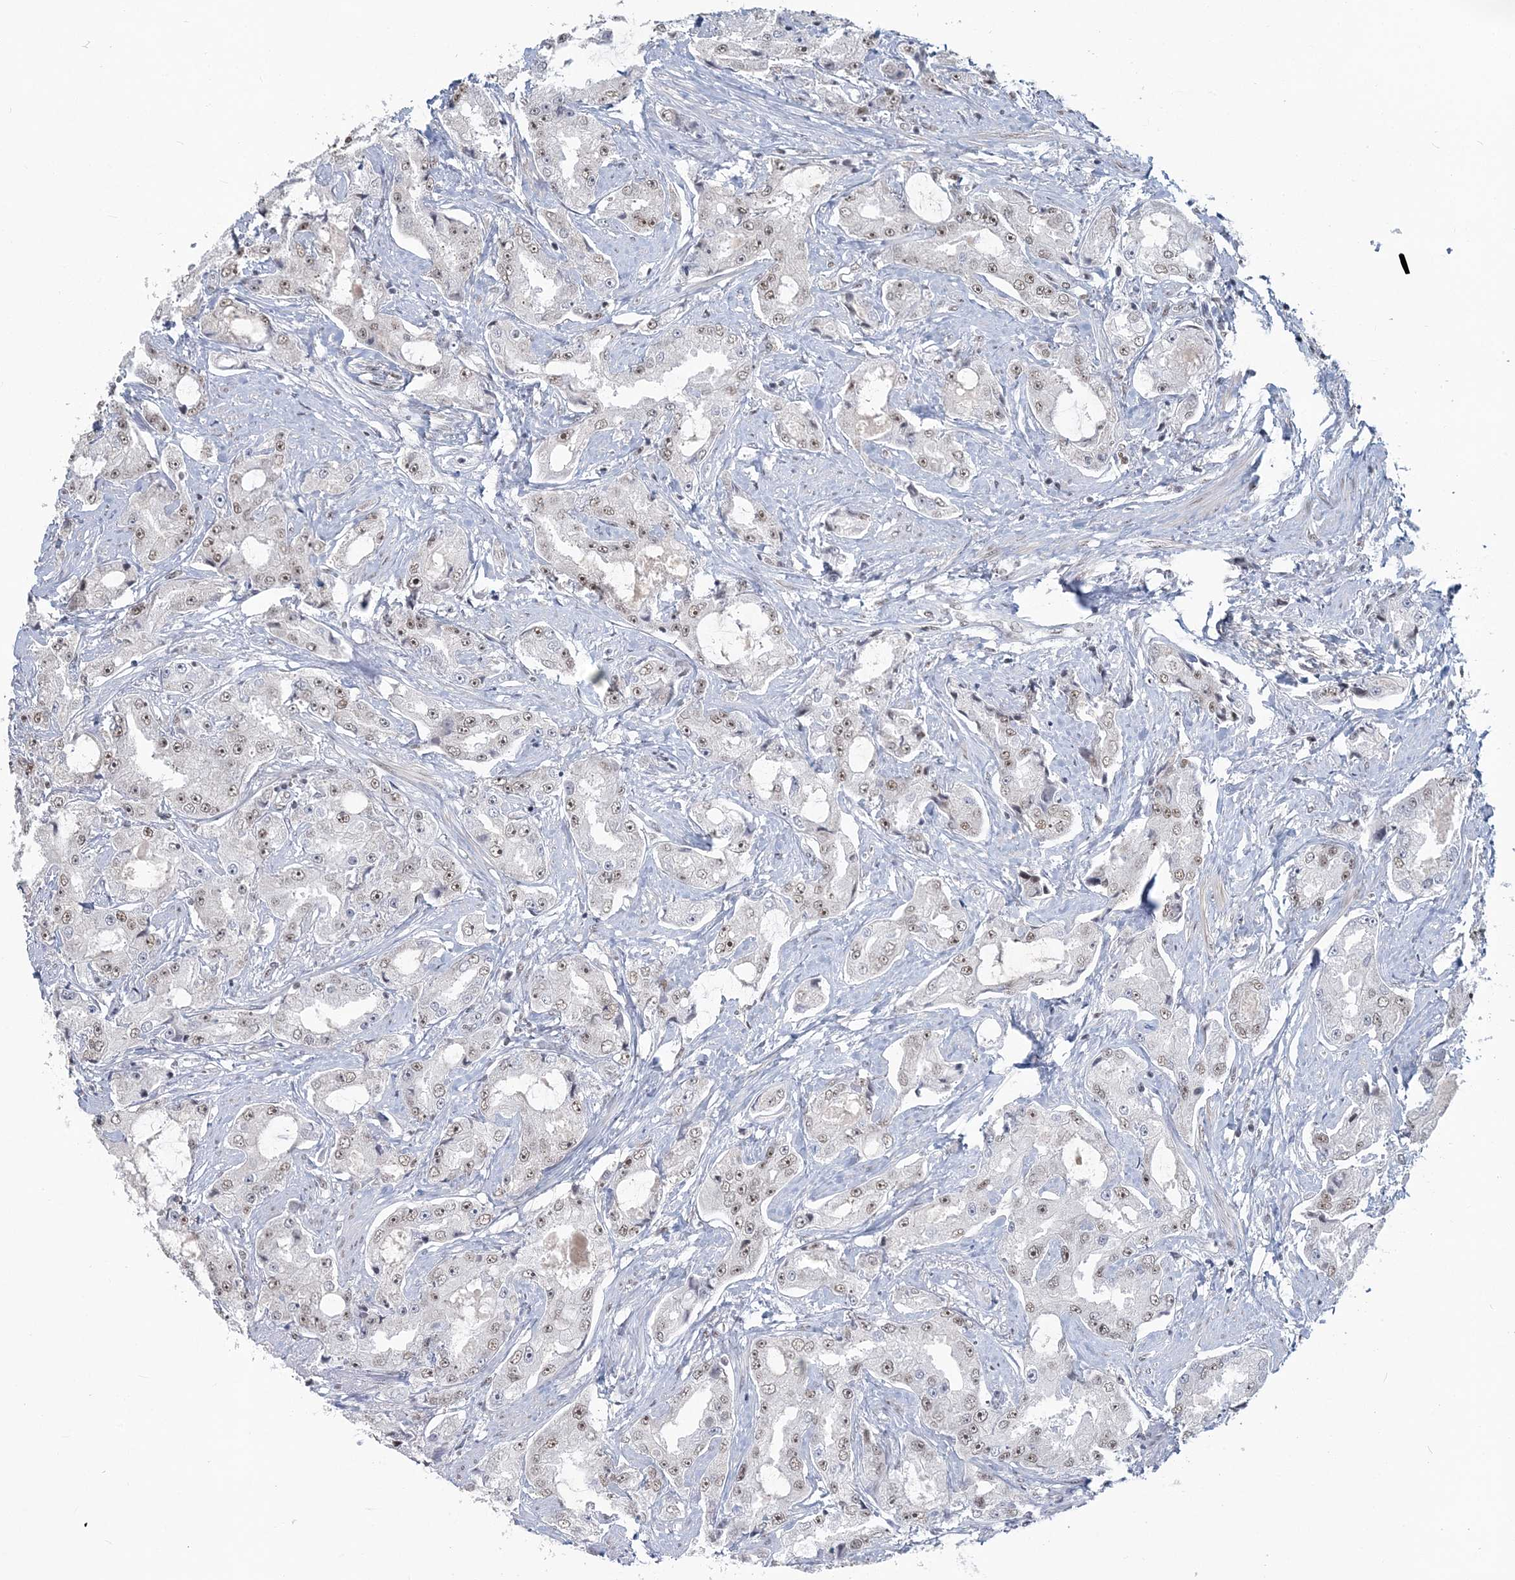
{"staining": {"intensity": "weak", "quantity": ">75%", "location": "nuclear"}, "tissue": "prostate cancer", "cell_type": "Tumor cells", "image_type": "cancer", "snomed": [{"axis": "morphology", "description": "Adenocarcinoma, High grade"}, {"axis": "topography", "description": "Prostate"}], "caption": "High-grade adenocarcinoma (prostate) stained with a protein marker reveals weak staining in tumor cells.", "gene": "PLRG1", "patient": {"sex": "male", "age": 73}}